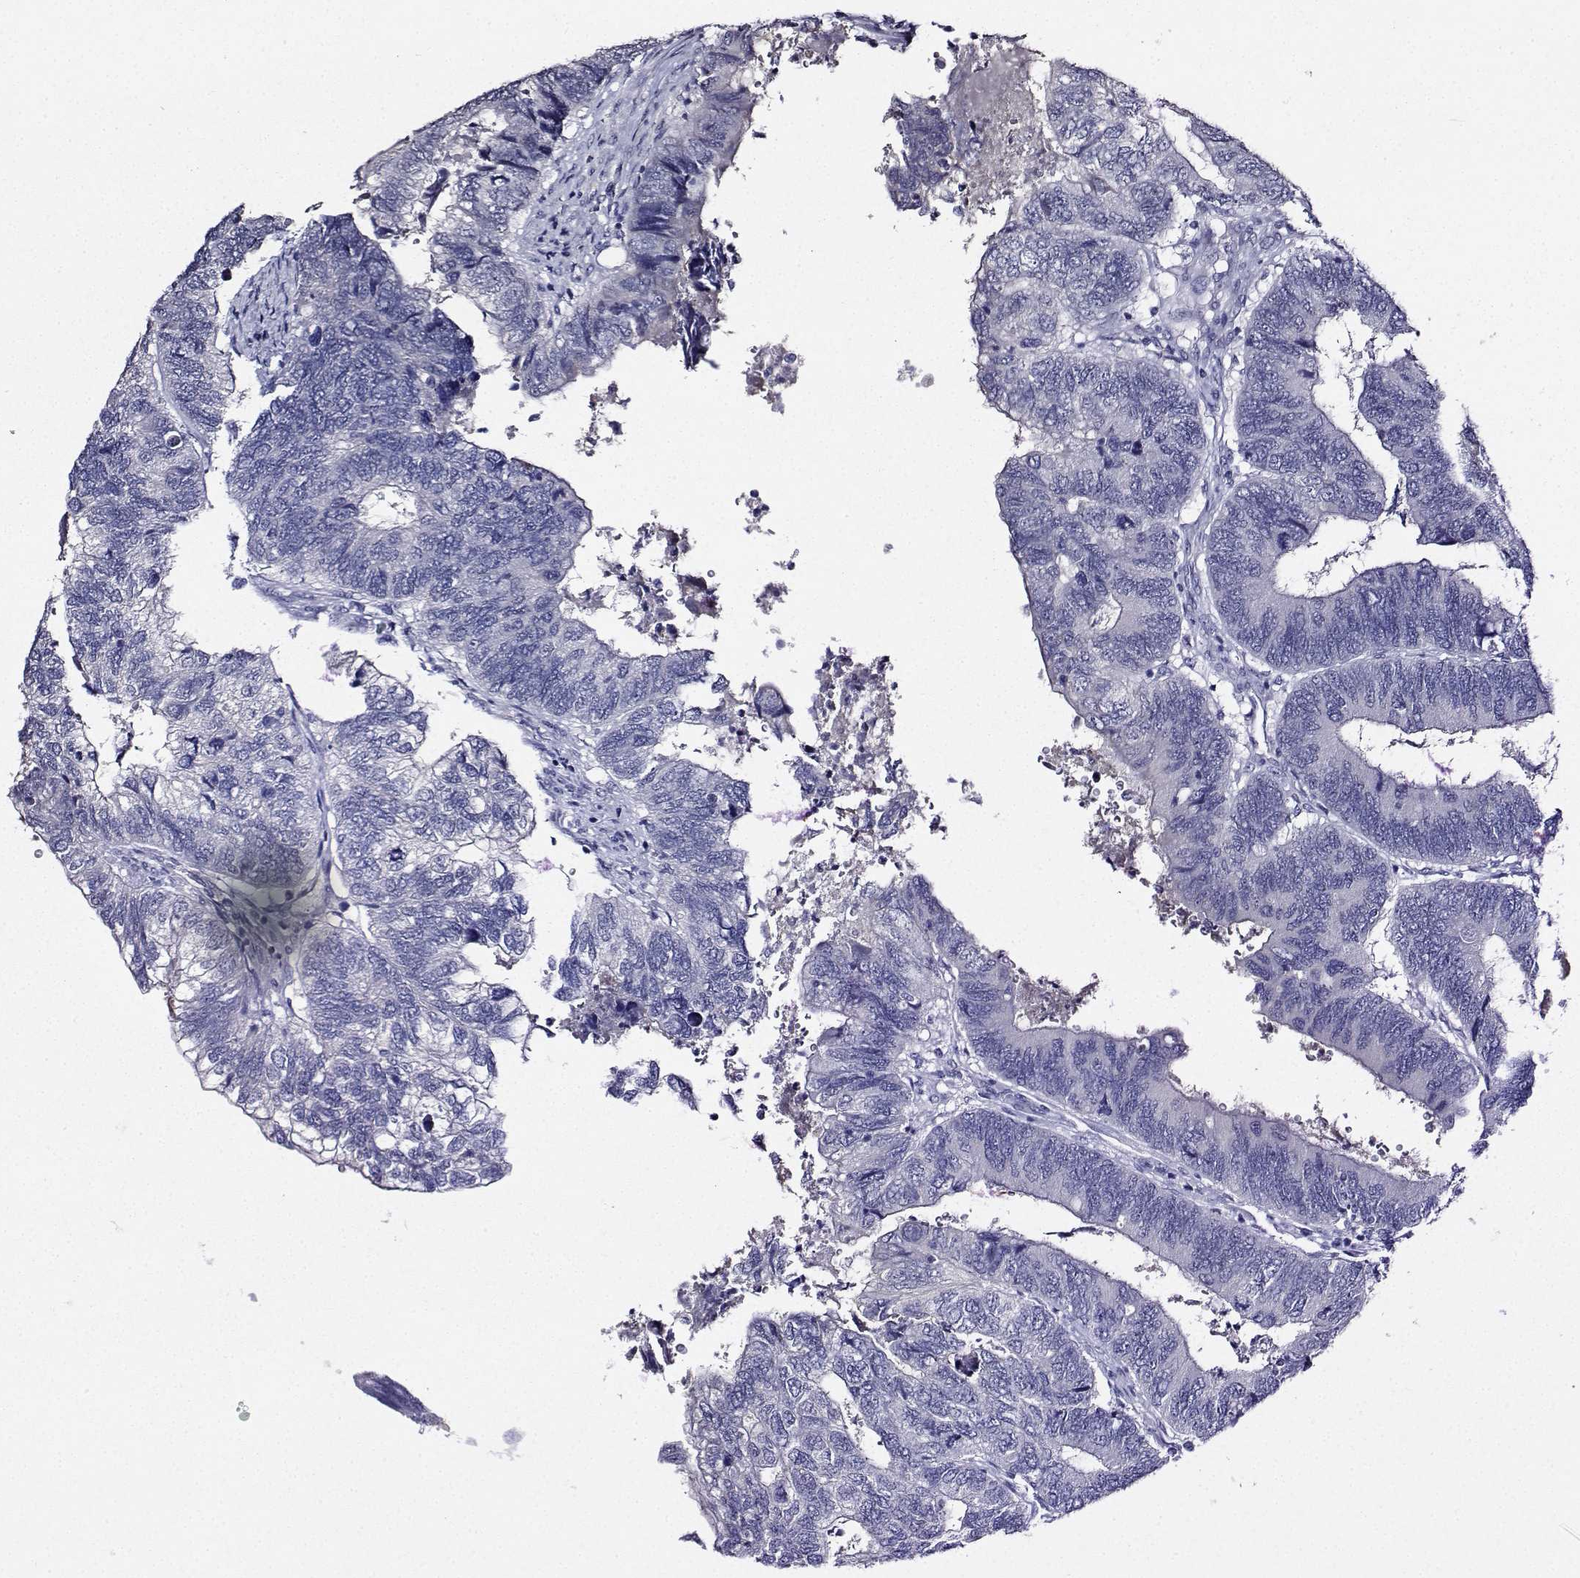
{"staining": {"intensity": "negative", "quantity": "none", "location": "none"}, "tissue": "colorectal cancer", "cell_type": "Tumor cells", "image_type": "cancer", "snomed": [{"axis": "morphology", "description": "Adenocarcinoma, NOS"}, {"axis": "topography", "description": "Colon"}], "caption": "Colorectal cancer was stained to show a protein in brown. There is no significant expression in tumor cells.", "gene": "LIN28A", "patient": {"sex": "female", "age": 67}}